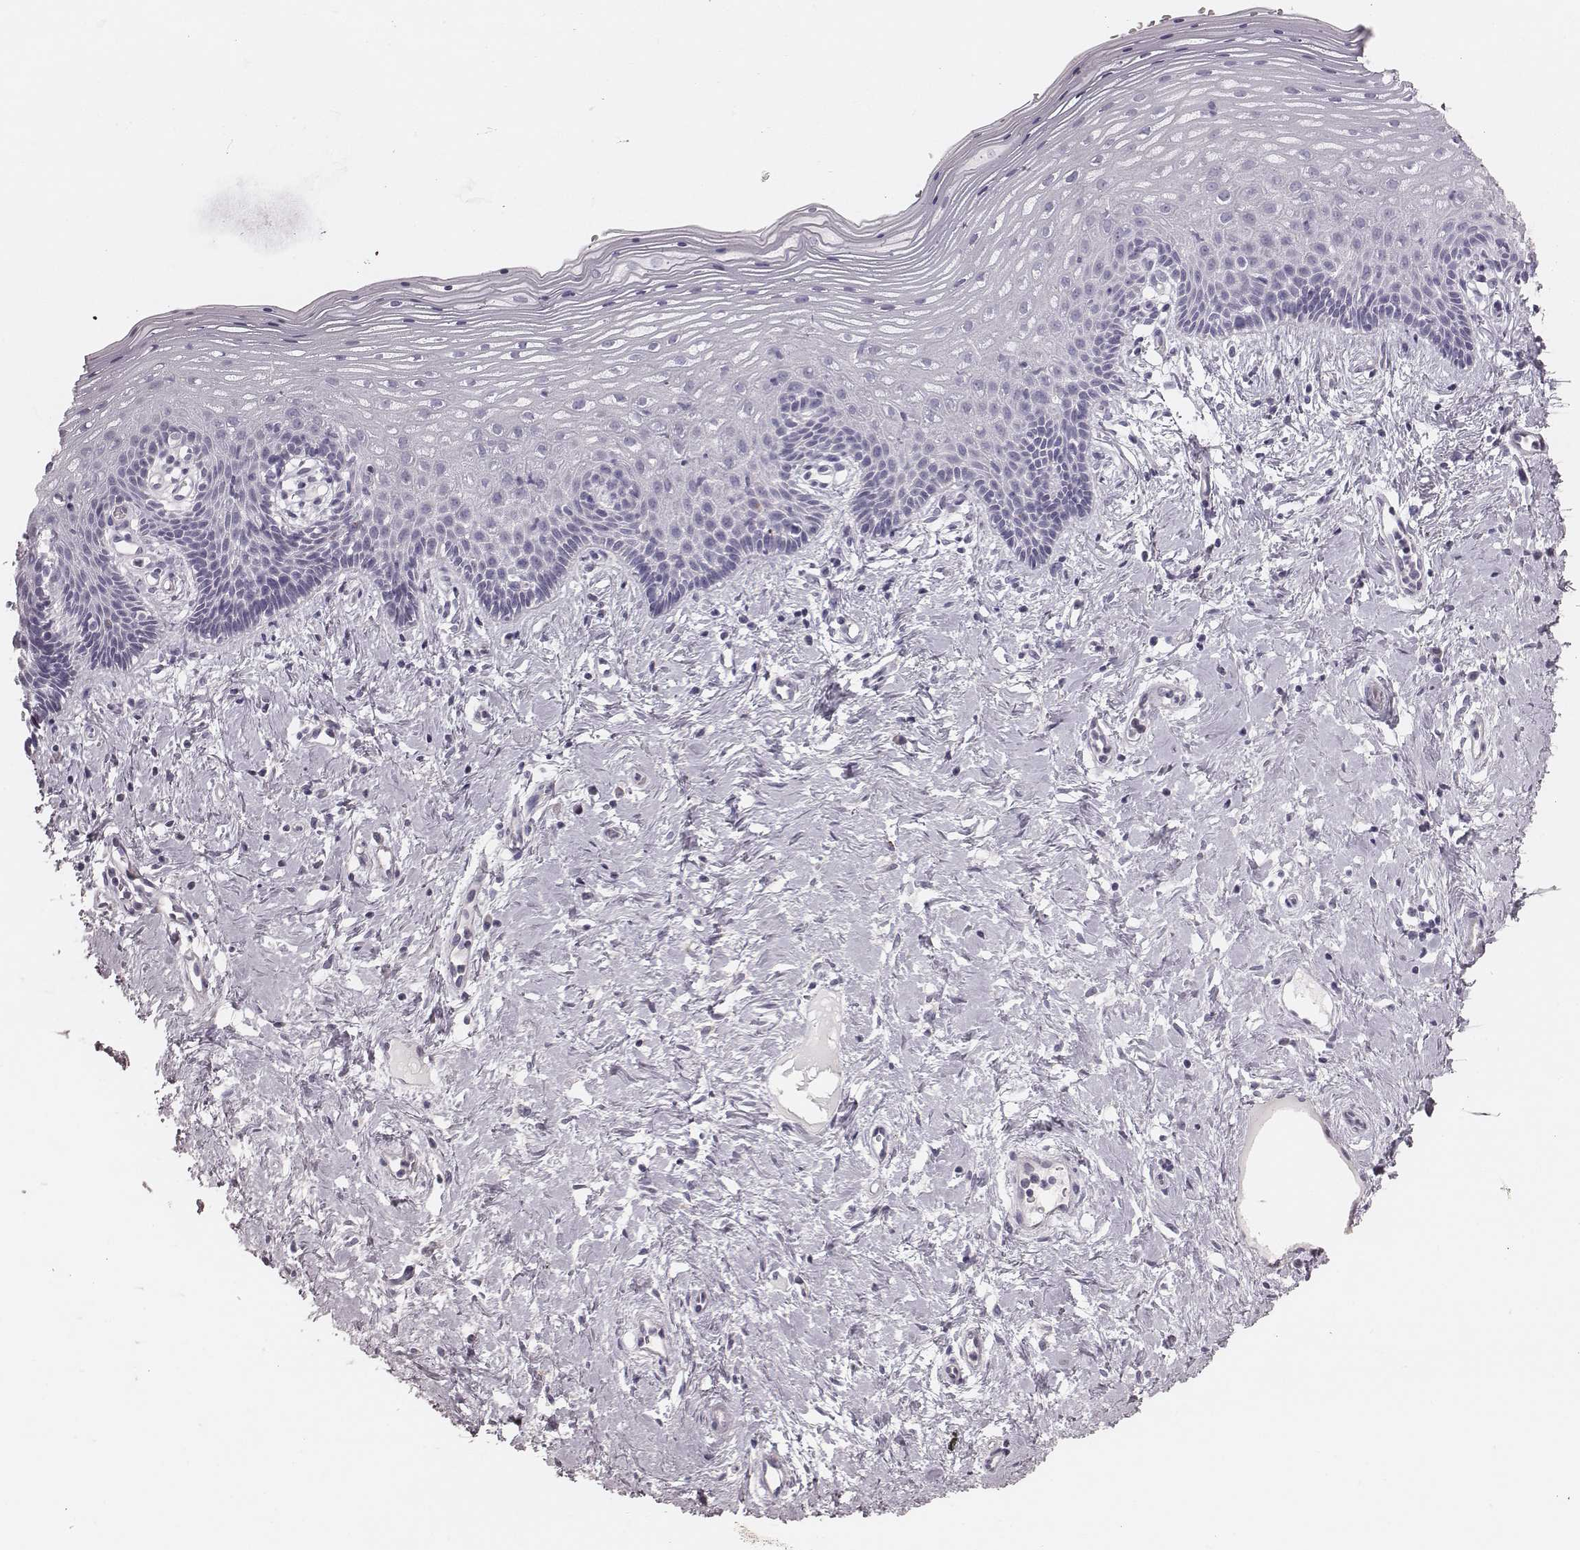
{"staining": {"intensity": "negative", "quantity": "none", "location": "none"}, "tissue": "vagina", "cell_type": "Squamous epithelial cells", "image_type": "normal", "snomed": [{"axis": "morphology", "description": "Normal tissue, NOS"}, {"axis": "topography", "description": "Vagina"}], "caption": "DAB (3,3'-diaminobenzidine) immunohistochemical staining of normal vagina displays no significant positivity in squamous epithelial cells.", "gene": "ZP4", "patient": {"sex": "female", "age": 42}}